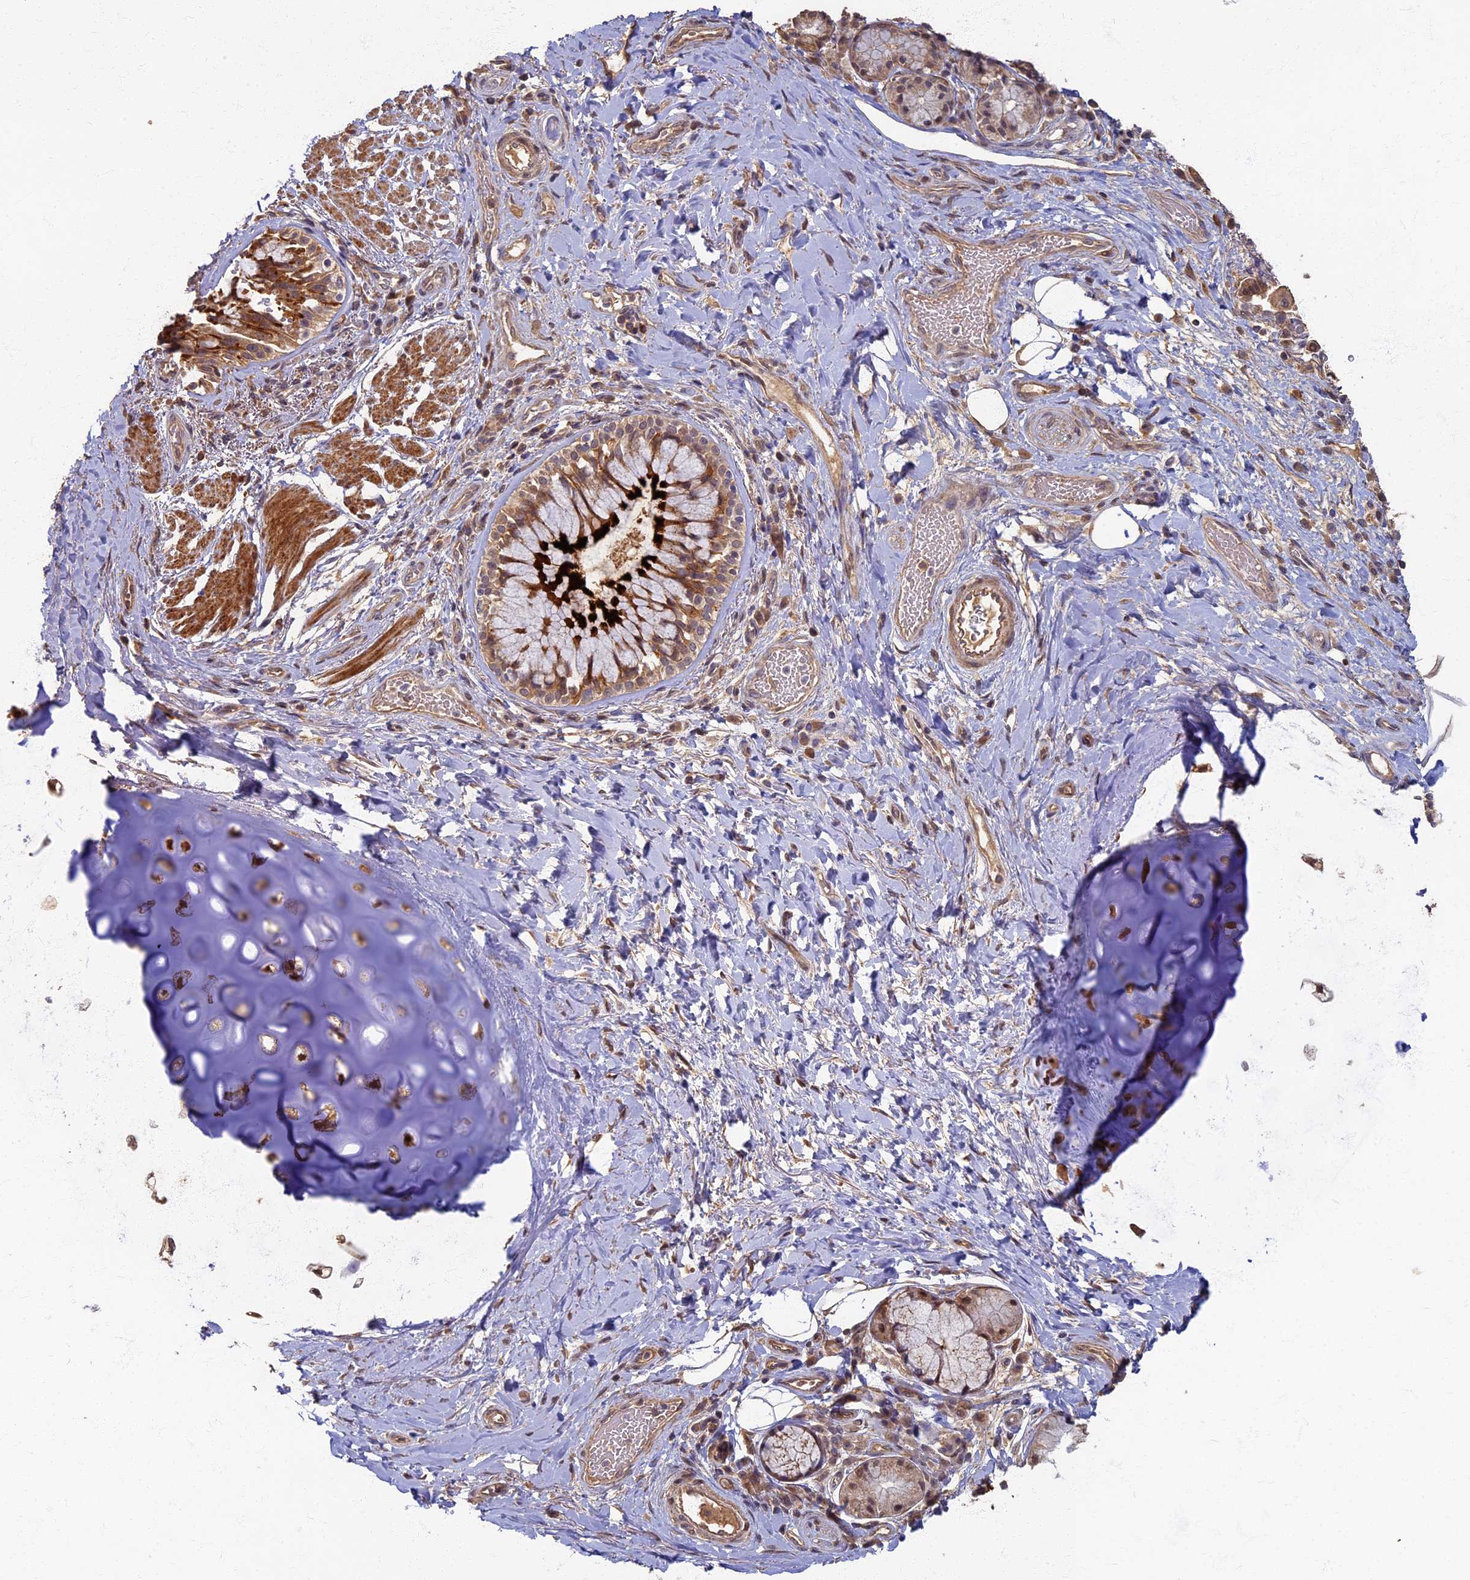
{"staining": {"intensity": "moderate", "quantity": ">75%", "location": "cytoplasmic/membranous"}, "tissue": "adipose tissue", "cell_type": "Adipocytes", "image_type": "normal", "snomed": [{"axis": "morphology", "description": "Normal tissue, NOS"}, {"axis": "morphology", "description": "Squamous cell carcinoma, NOS"}, {"axis": "topography", "description": "Bronchus"}, {"axis": "topography", "description": "Lung"}], "caption": "Adipose tissue stained with DAB IHC exhibits medium levels of moderate cytoplasmic/membranous staining in approximately >75% of adipocytes.", "gene": "RSPH3", "patient": {"sex": "male", "age": 64}}